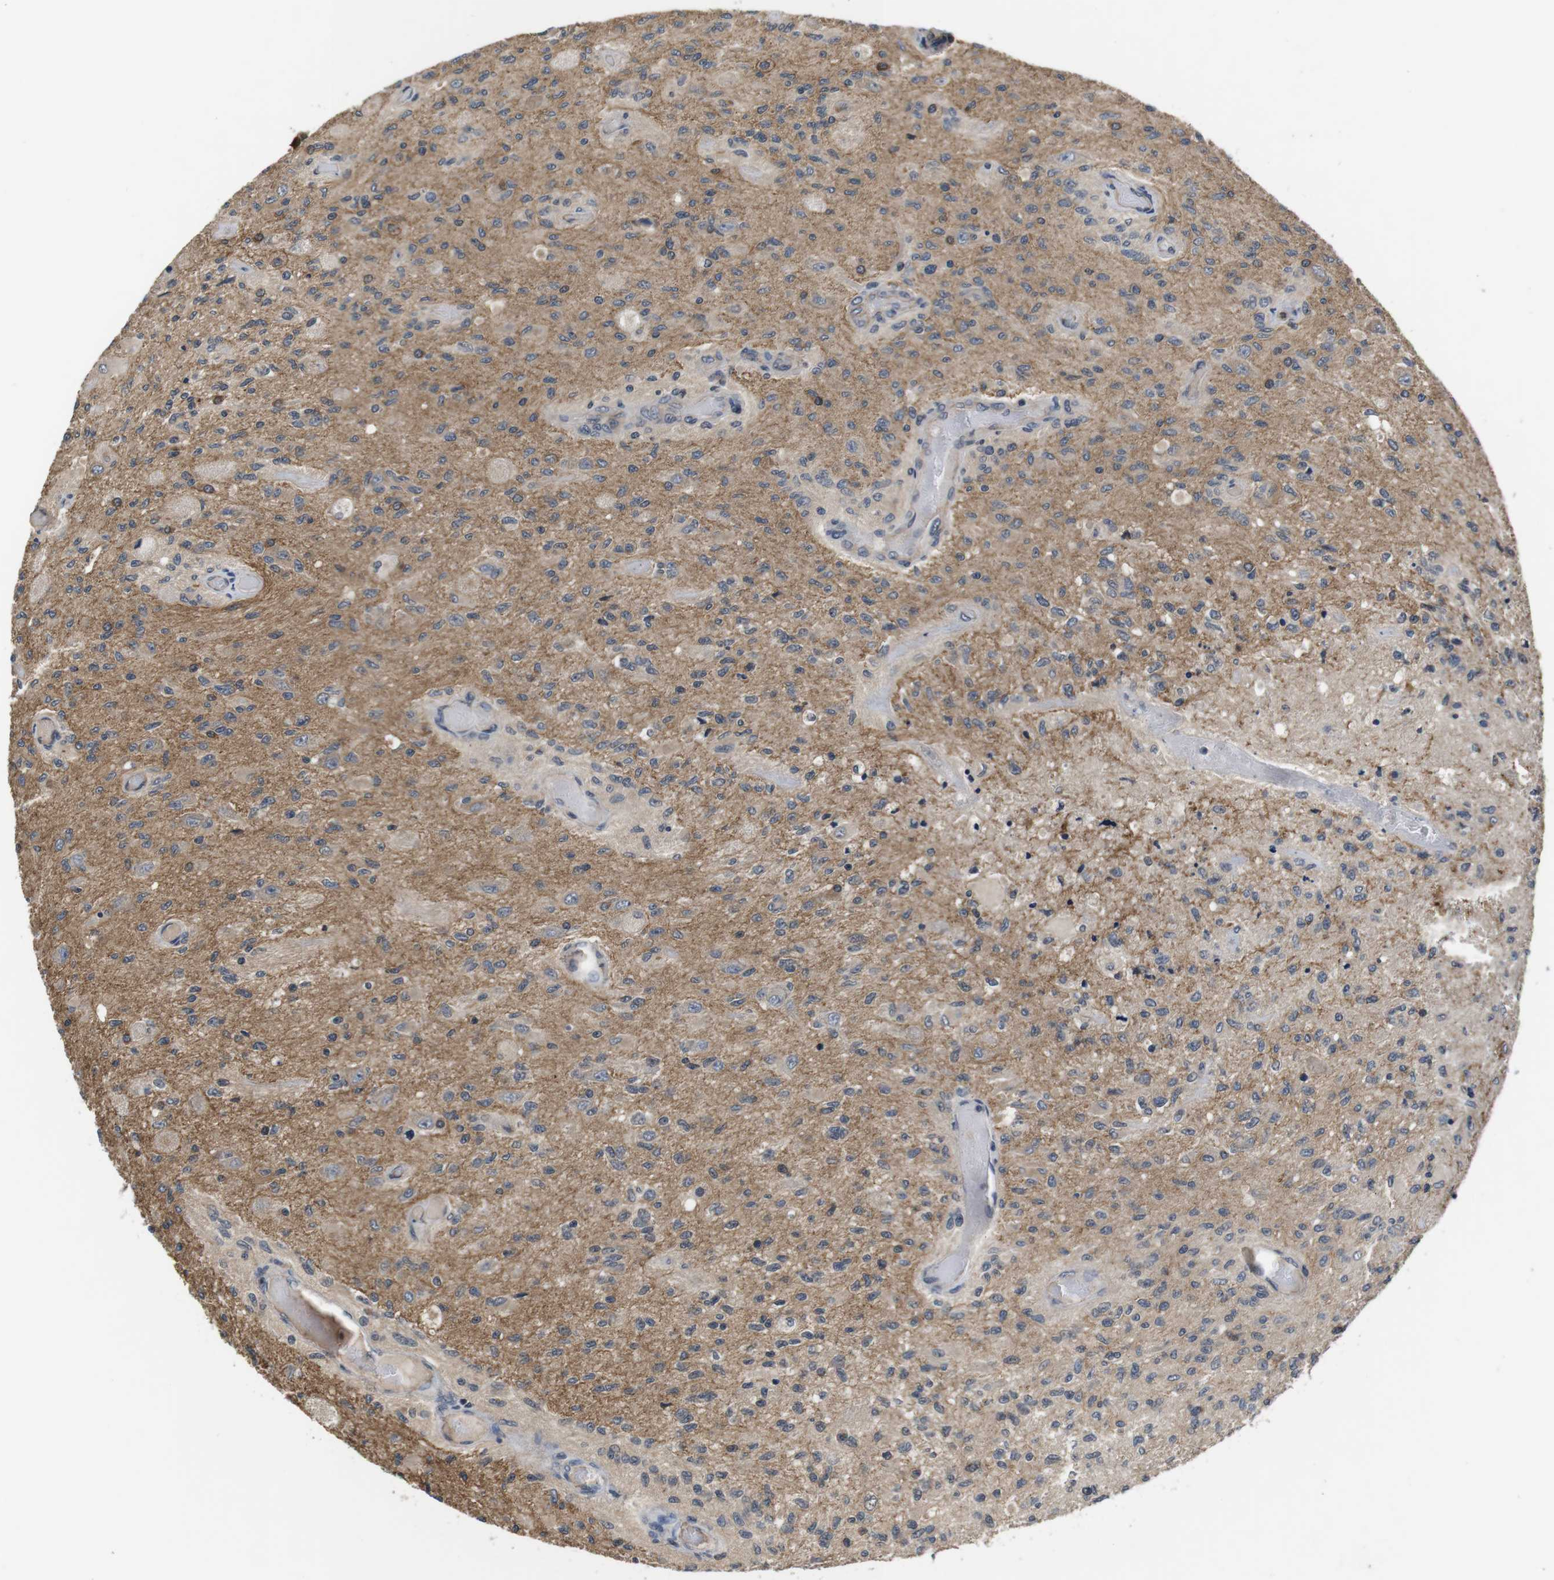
{"staining": {"intensity": "weak", "quantity": "25%-75%", "location": "cytoplasmic/membranous"}, "tissue": "glioma", "cell_type": "Tumor cells", "image_type": "cancer", "snomed": [{"axis": "morphology", "description": "Normal tissue, NOS"}, {"axis": "morphology", "description": "Glioma, malignant, High grade"}, {"axis": "topography", "description": "Cerebral cortex"}], "caption": "Human glioma stained for a protein (brown) shows weak cytoplasmic/membranous positive staining in about 25%-75% of tumor cells.", "gene": "FADD", "patient": {"sex": "male", "age": 77}}